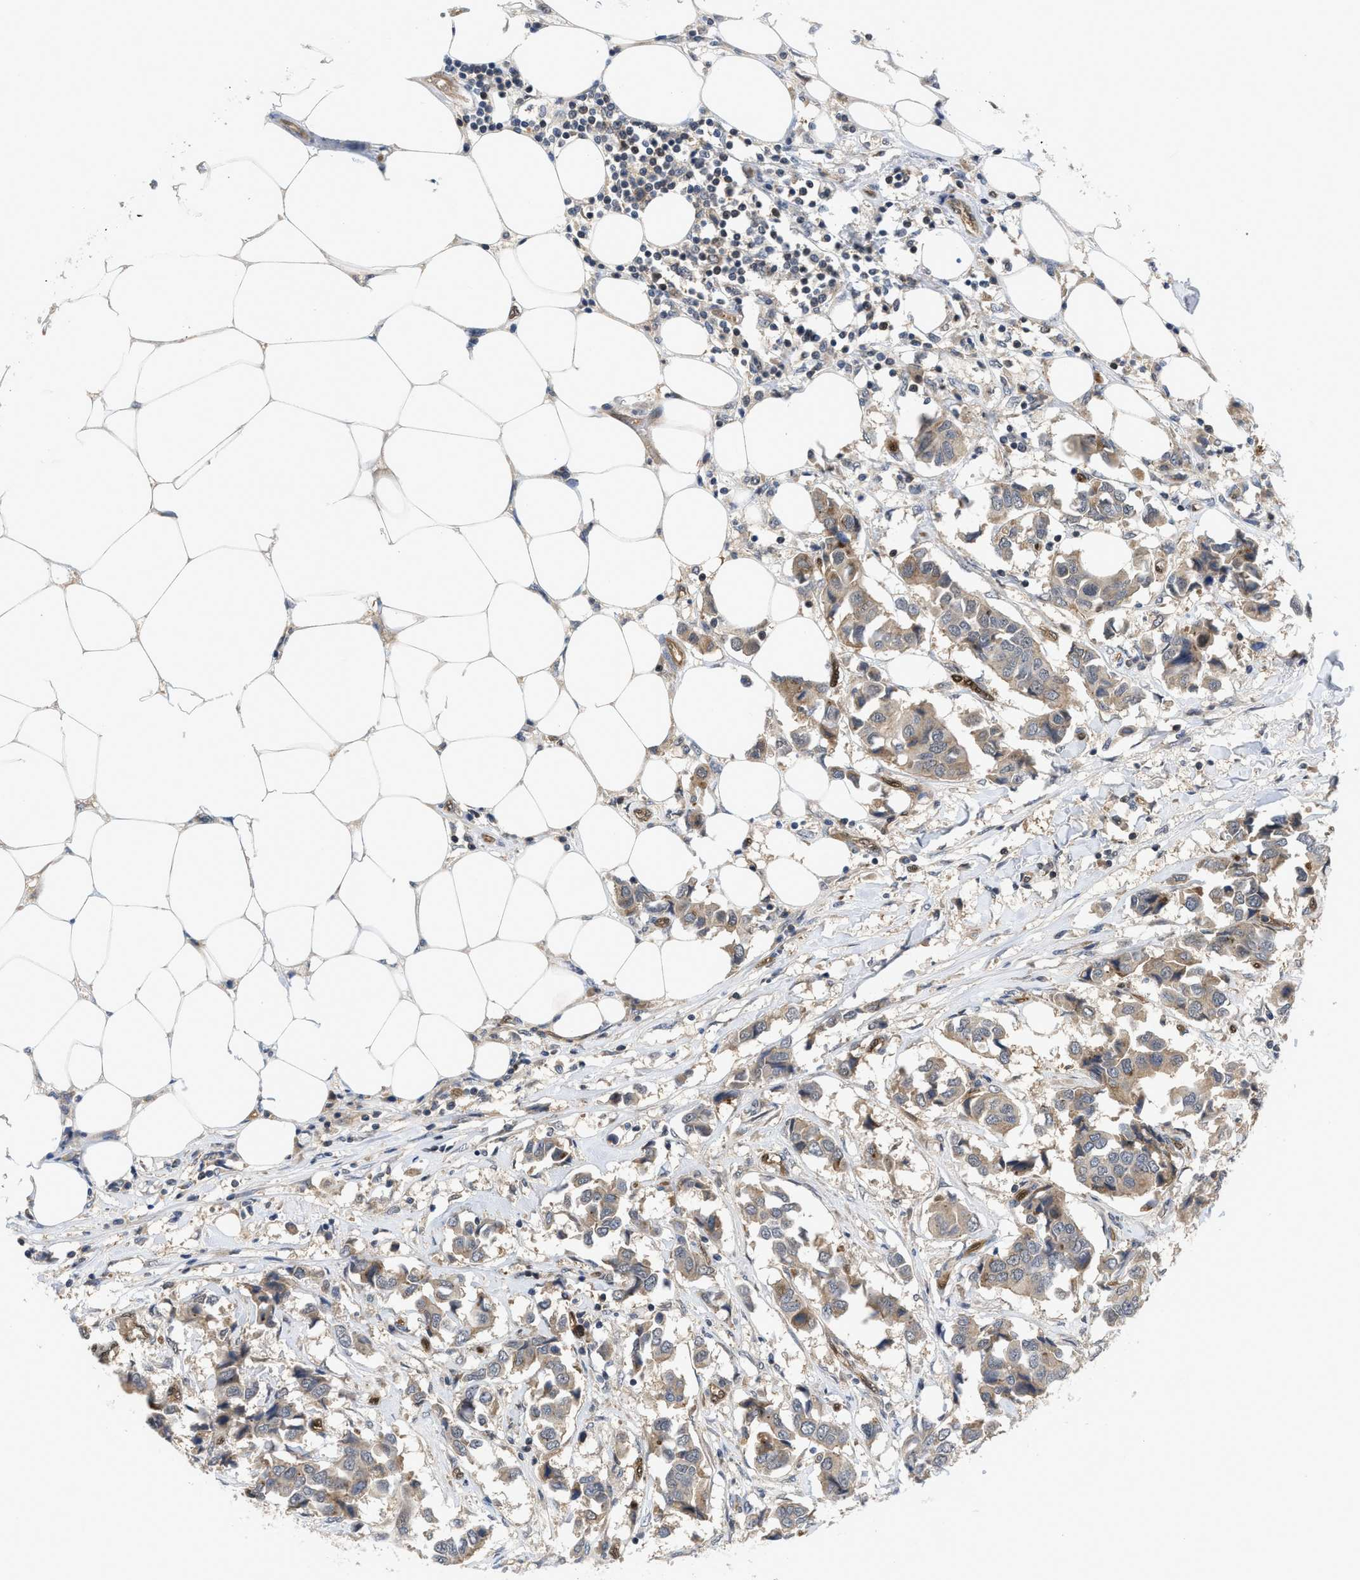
{"staining": {"intensity": "weak", "quantity": ">75%", "location": "cytoplasmic/membranous"}, "tissue": "breast cancer", "cell_type": "Tumor cells", "image_type": "cancer", "snomed": [{"axis": "morphology", "description": "Duct carcinoma"}, {"axis": "topography", "description": "Breast"}], "caption": "Breast infiltrating ductal carcinoma was stained to show a protein in brown. There is low levels of weak cytoplasmic/membranous positivity in approximately >75% of tumor cells.", "gene": "LDAF1", "patient": {"sex": "female", "age": 80}}